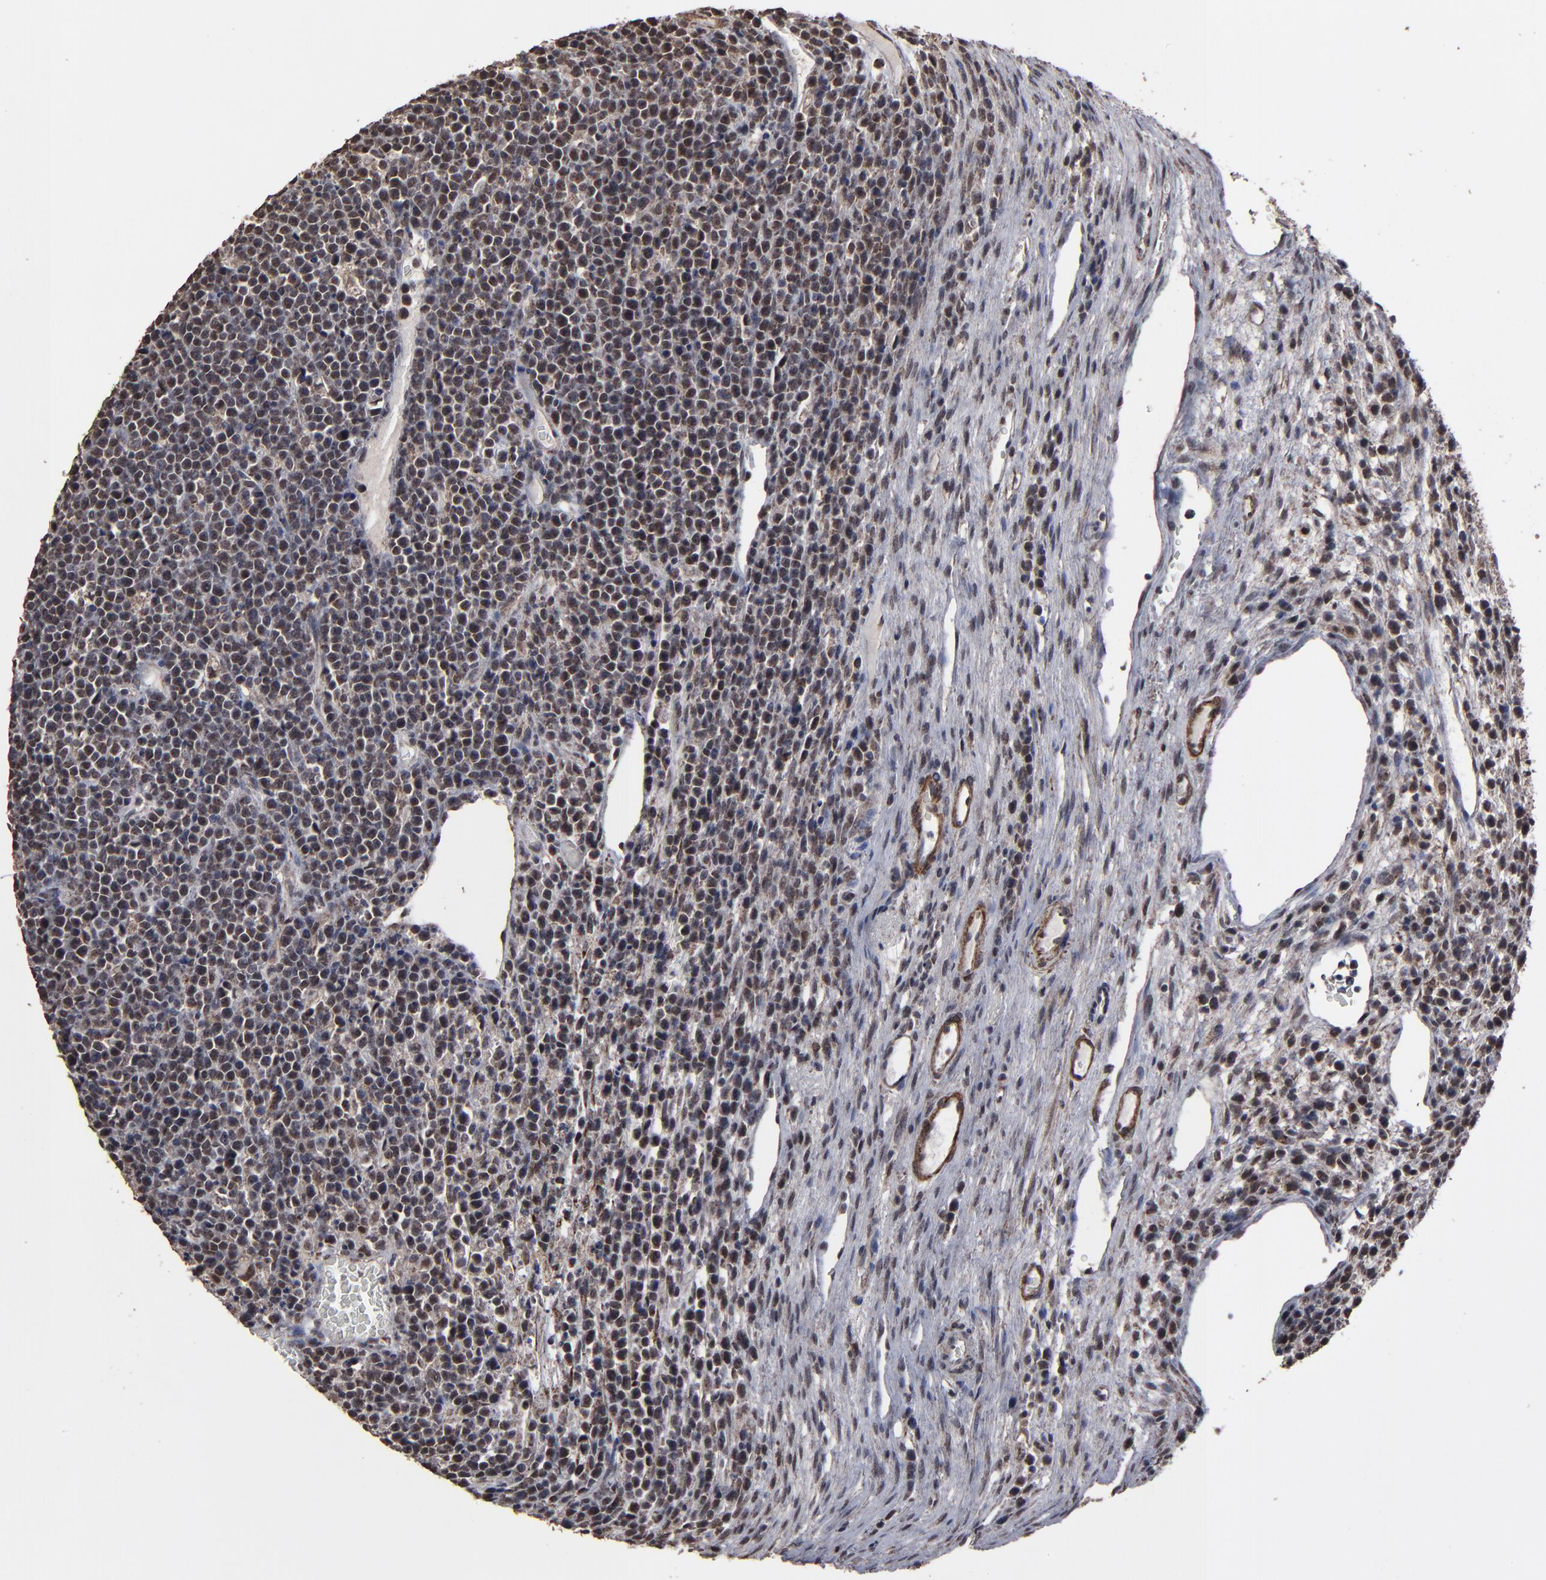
{"staining": {"intensity": "weak", "quantity": "25%-75%", "location": "cytoplasmic/membranous"}, "tissue": "lymphoma", "cell_type": "Tumor cells", "image_type": "cancer", "snomed": [{"axis": "morphology", "description": "Malignant lymphoma, non-Hodgkin's type, High grade"}, {"axis": "topography", "description": "Ovary"}], "caption": "Immunohistochemistry (IHC) histopathology image of lymphoma stained for a protein (brown), which shows low levels of weak cytoplasmic/membranous expression in approximately 25%-75% of tumor cells.", "gene": "BNIP3", "patient": {"sex": "female", "age": 56}}